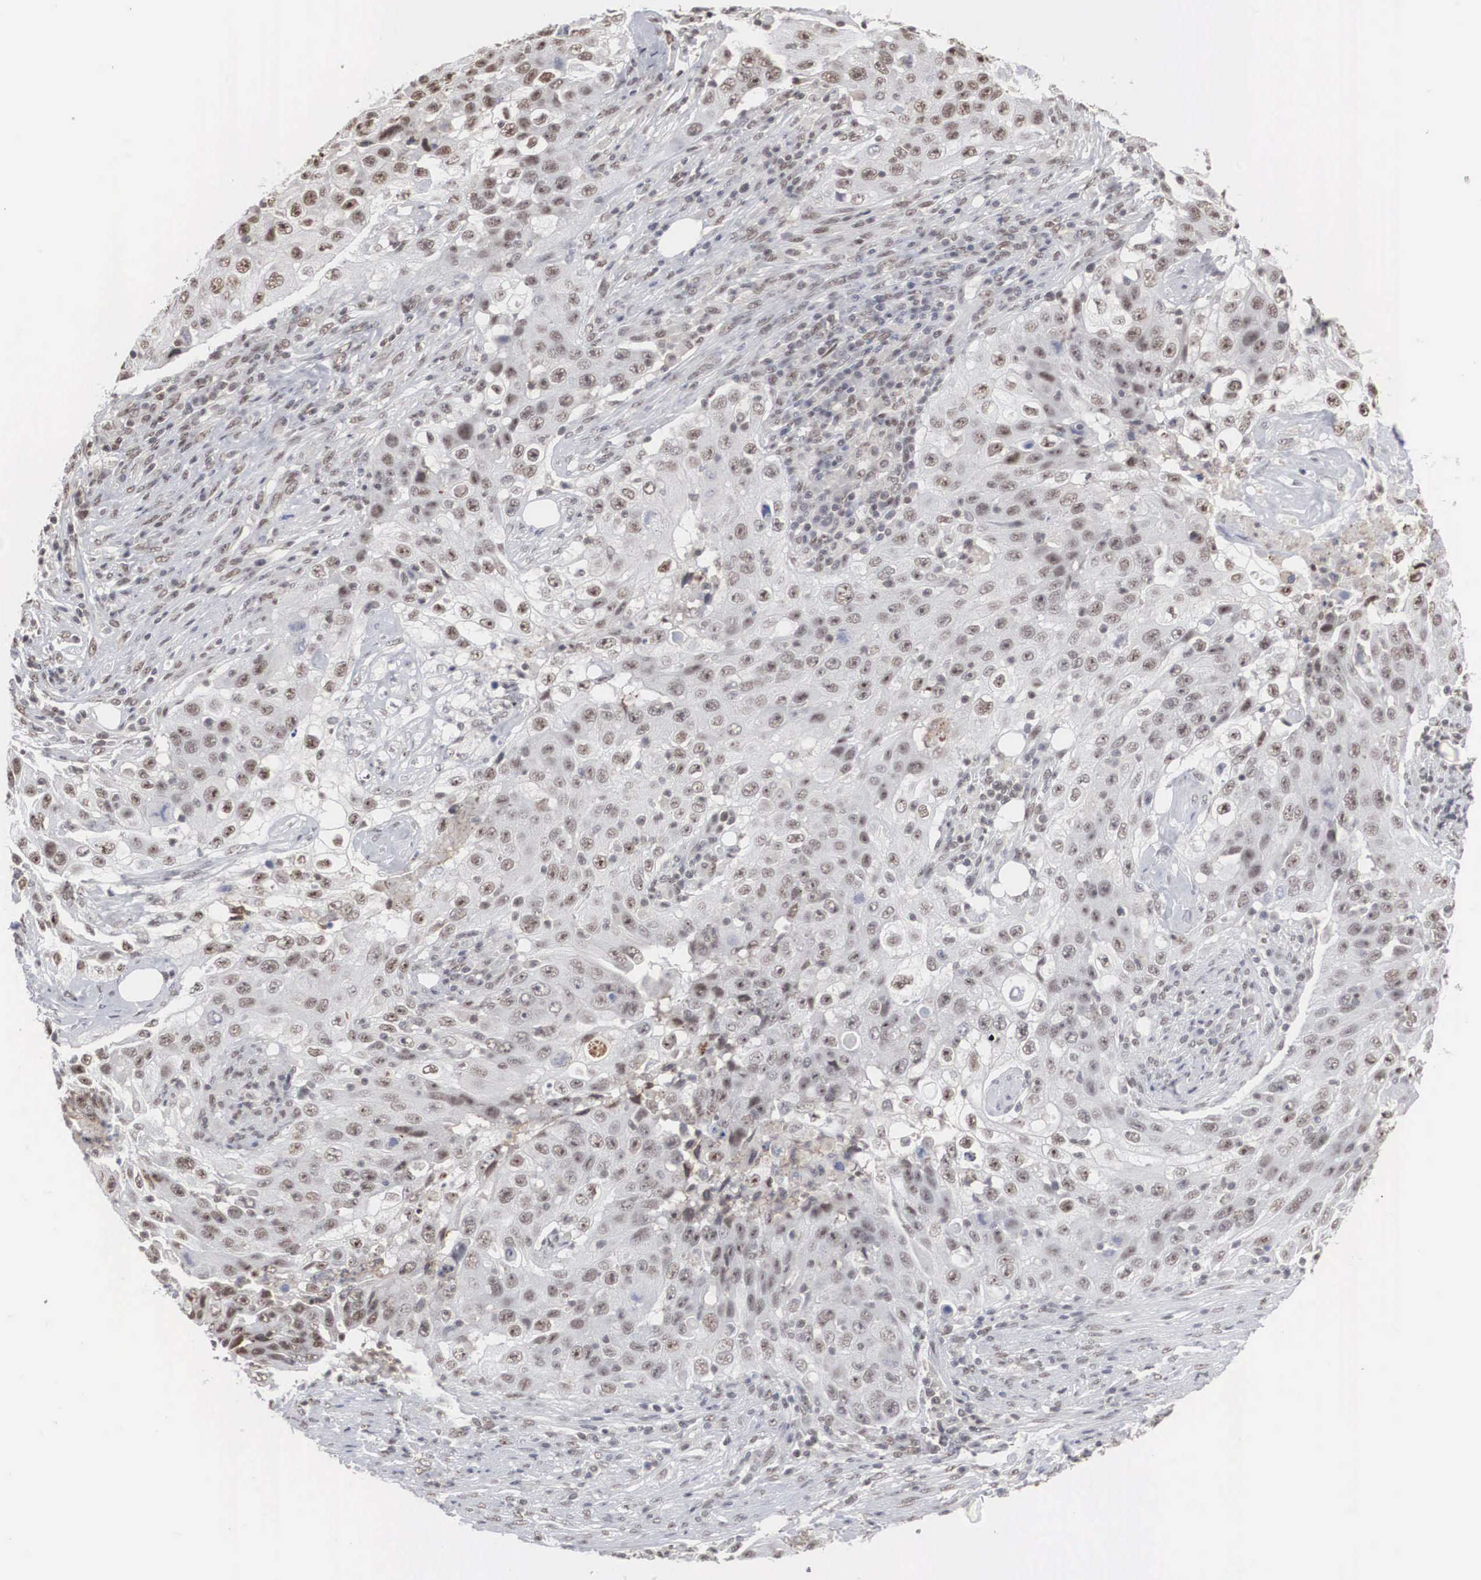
{"staining": {"intensity": "weak", "quantity": "25%-75%", "location": "nuclear"}, "tissue": "lung cancer", "cell_type": "Tumor cells", "image_type": "cancer", "snomed": [{"axis": "morphology", "description": "Squamous cell carcinoma, NOS"}, {"axis": "topography", "description": "Lung"}], "caption": "Immunohistochemical staining of lung cancer shows weak nuclear protein positivity in approximately 25%-75% of tumor cells.", "gene": "AUTS2", "patient": {"sex": "male", "age": 64}}